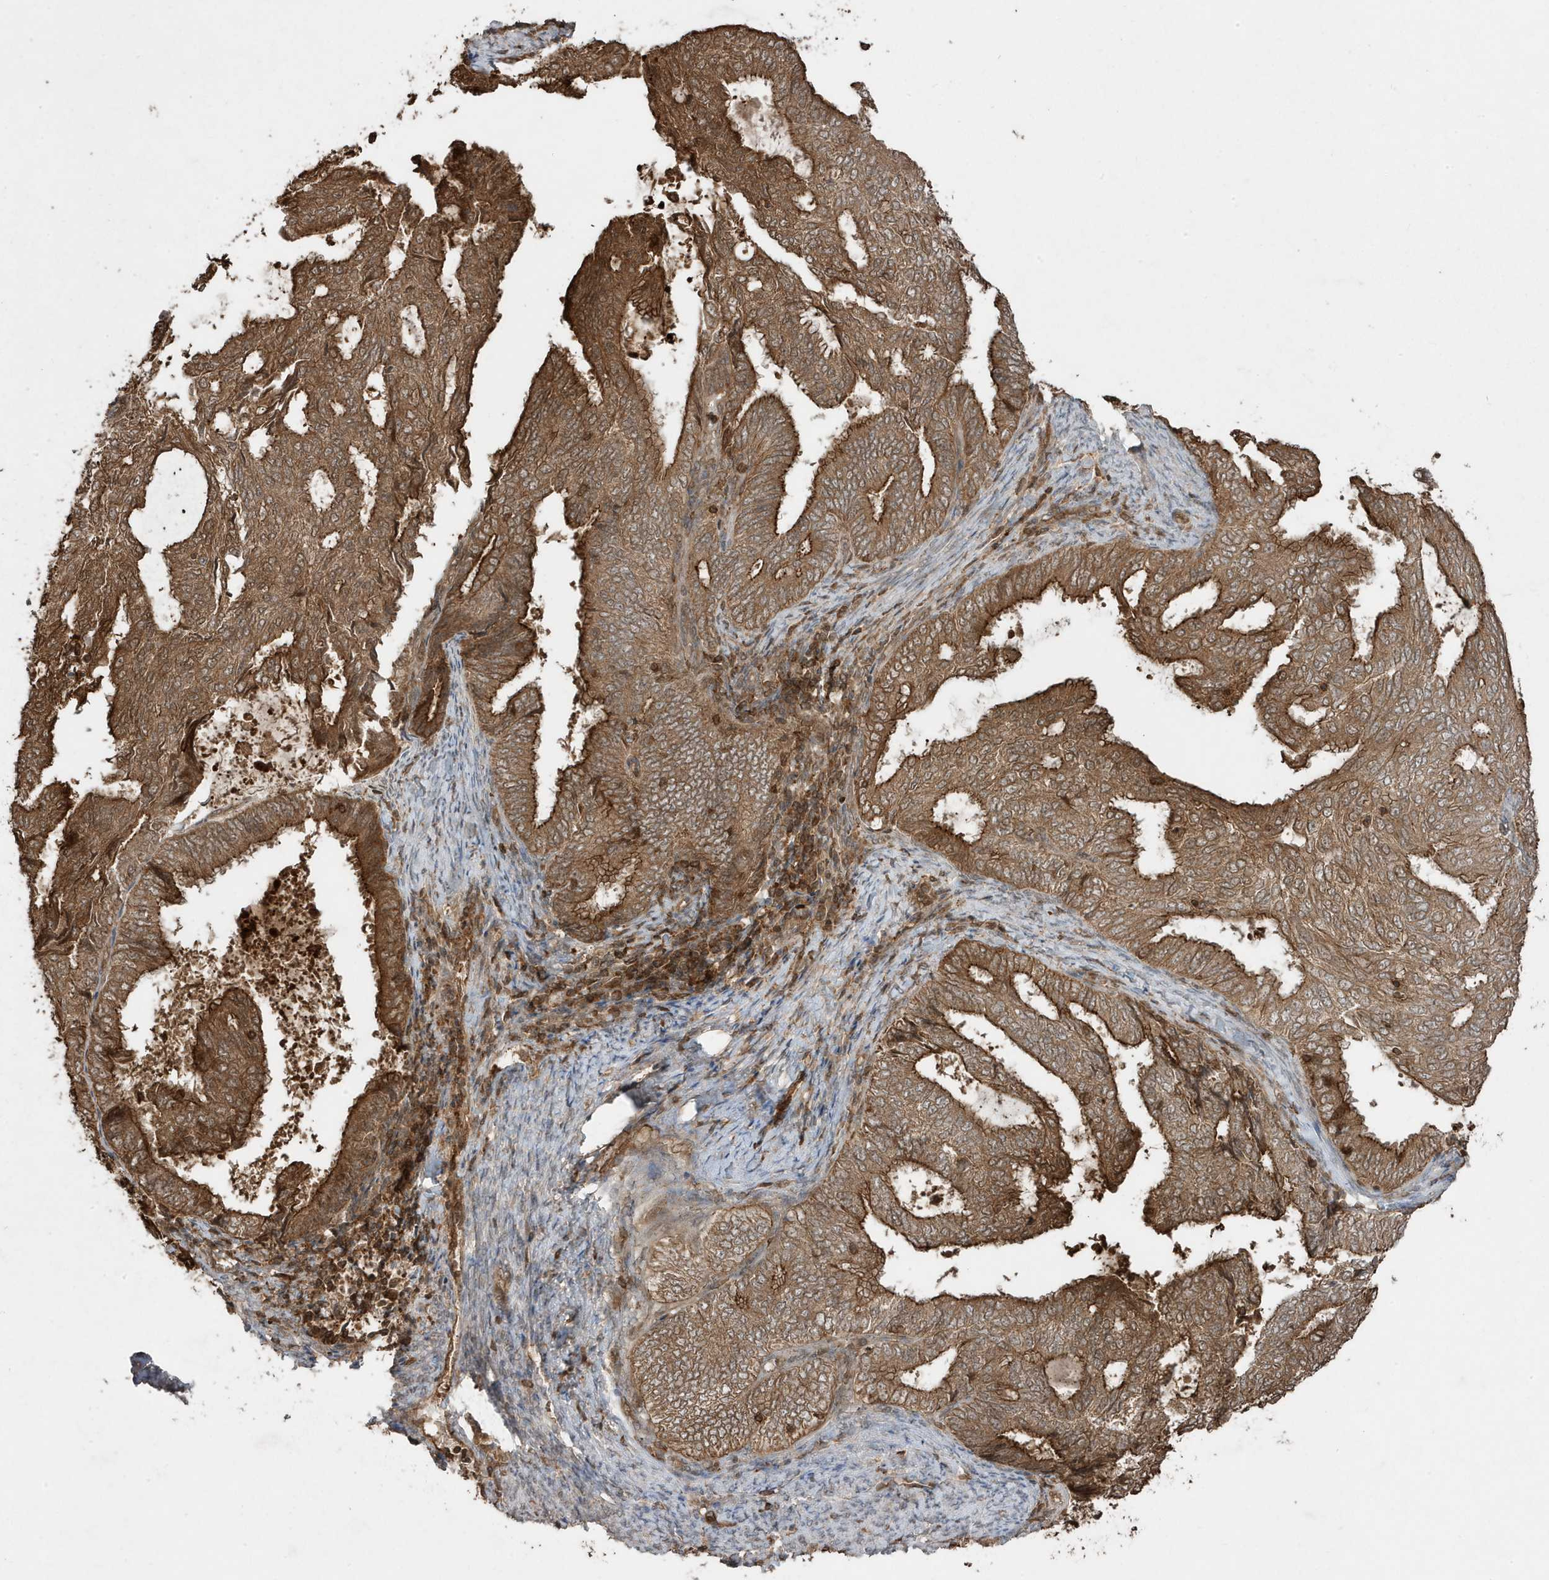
{"staining": {"intensity": "strong", "quantity": ">75%", "location": "cytoplasmic/membranous"}, "tissue": "endometrial cancer", "cell_type": "Tumor cells", "image_type": "cancer", "snomed": [{"axis": "morphology", "description": "Adenocarcinoma, NOS"}, {"axis": "topography", "description": "Endometrium"}], "caption": "Protein expression analysis of human endometrial cancer reveals strong cytoplasmic/membranous positivity in about >75% of tumor cells. The staining is performed using DAB brown chromogen to label protein expression. The nuclei are counter-stained blue using hematoxylin.", "gene": "ASAP1", "patient": {"sex": "female", "age": 58}}